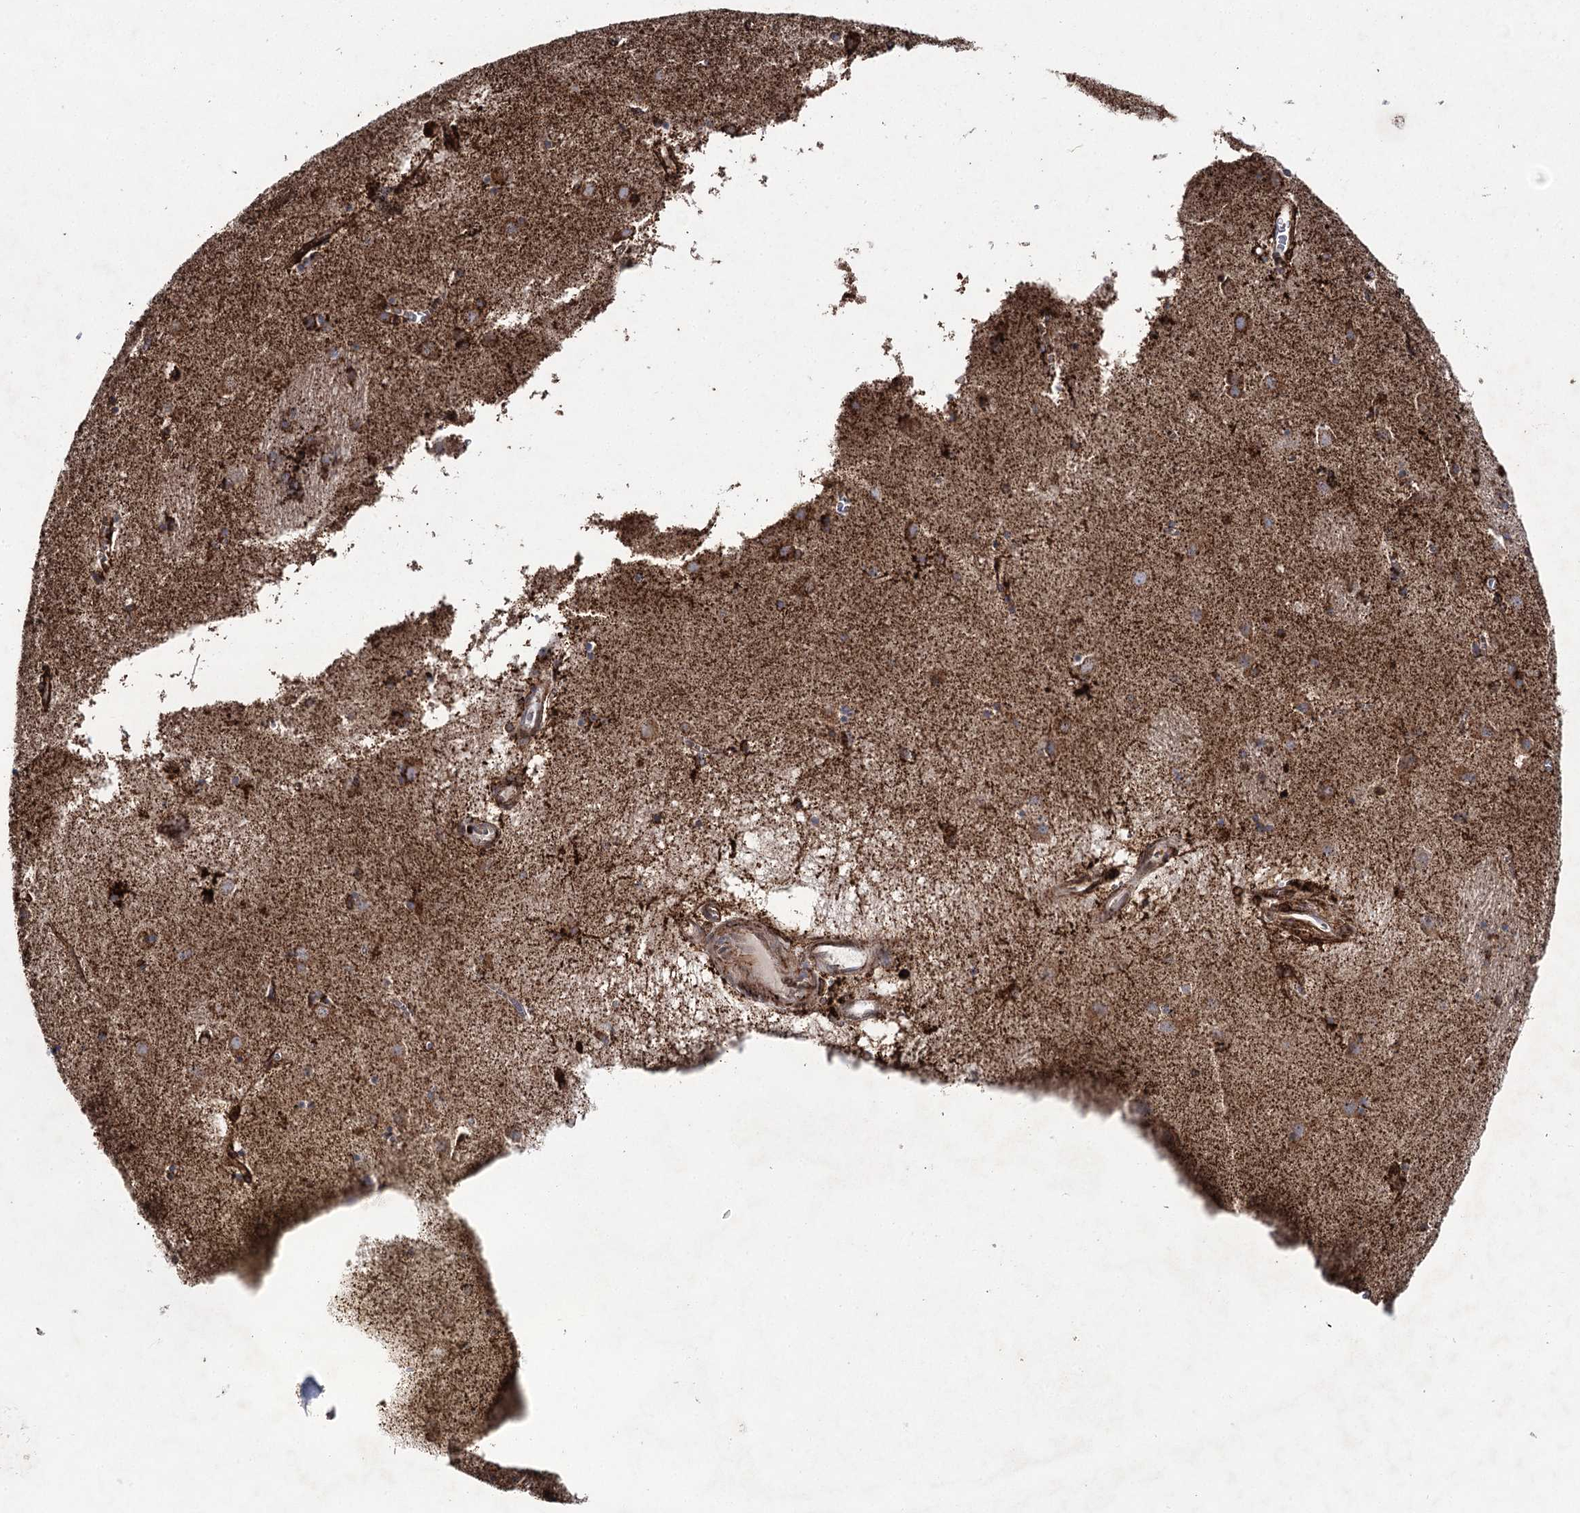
{"staining": {"intensity": "moderate", "quantity": "25%-75%", "location": "cytoplasmic/membranous"}, "tissue": "caudate", "cell_type": "Glial cells", "image_type": "normal", "snomed": [{"axis": "morphology", "description": "Normal tissue, NOS"}, {"axis": "topography", "description": "Lateral ventricle wall"}], "caption": "A micrograph of human caudate stained for a protein demonstrates moderate cytoplasmic/membranous brown staining in glial cells. The staining was performed using DAB, with brown indicating positive protein expression. Nuclei are stained blue with hematoxylin.", "gene": "DCUN1D4", "patient": {"sex": "male", "age": 70}}